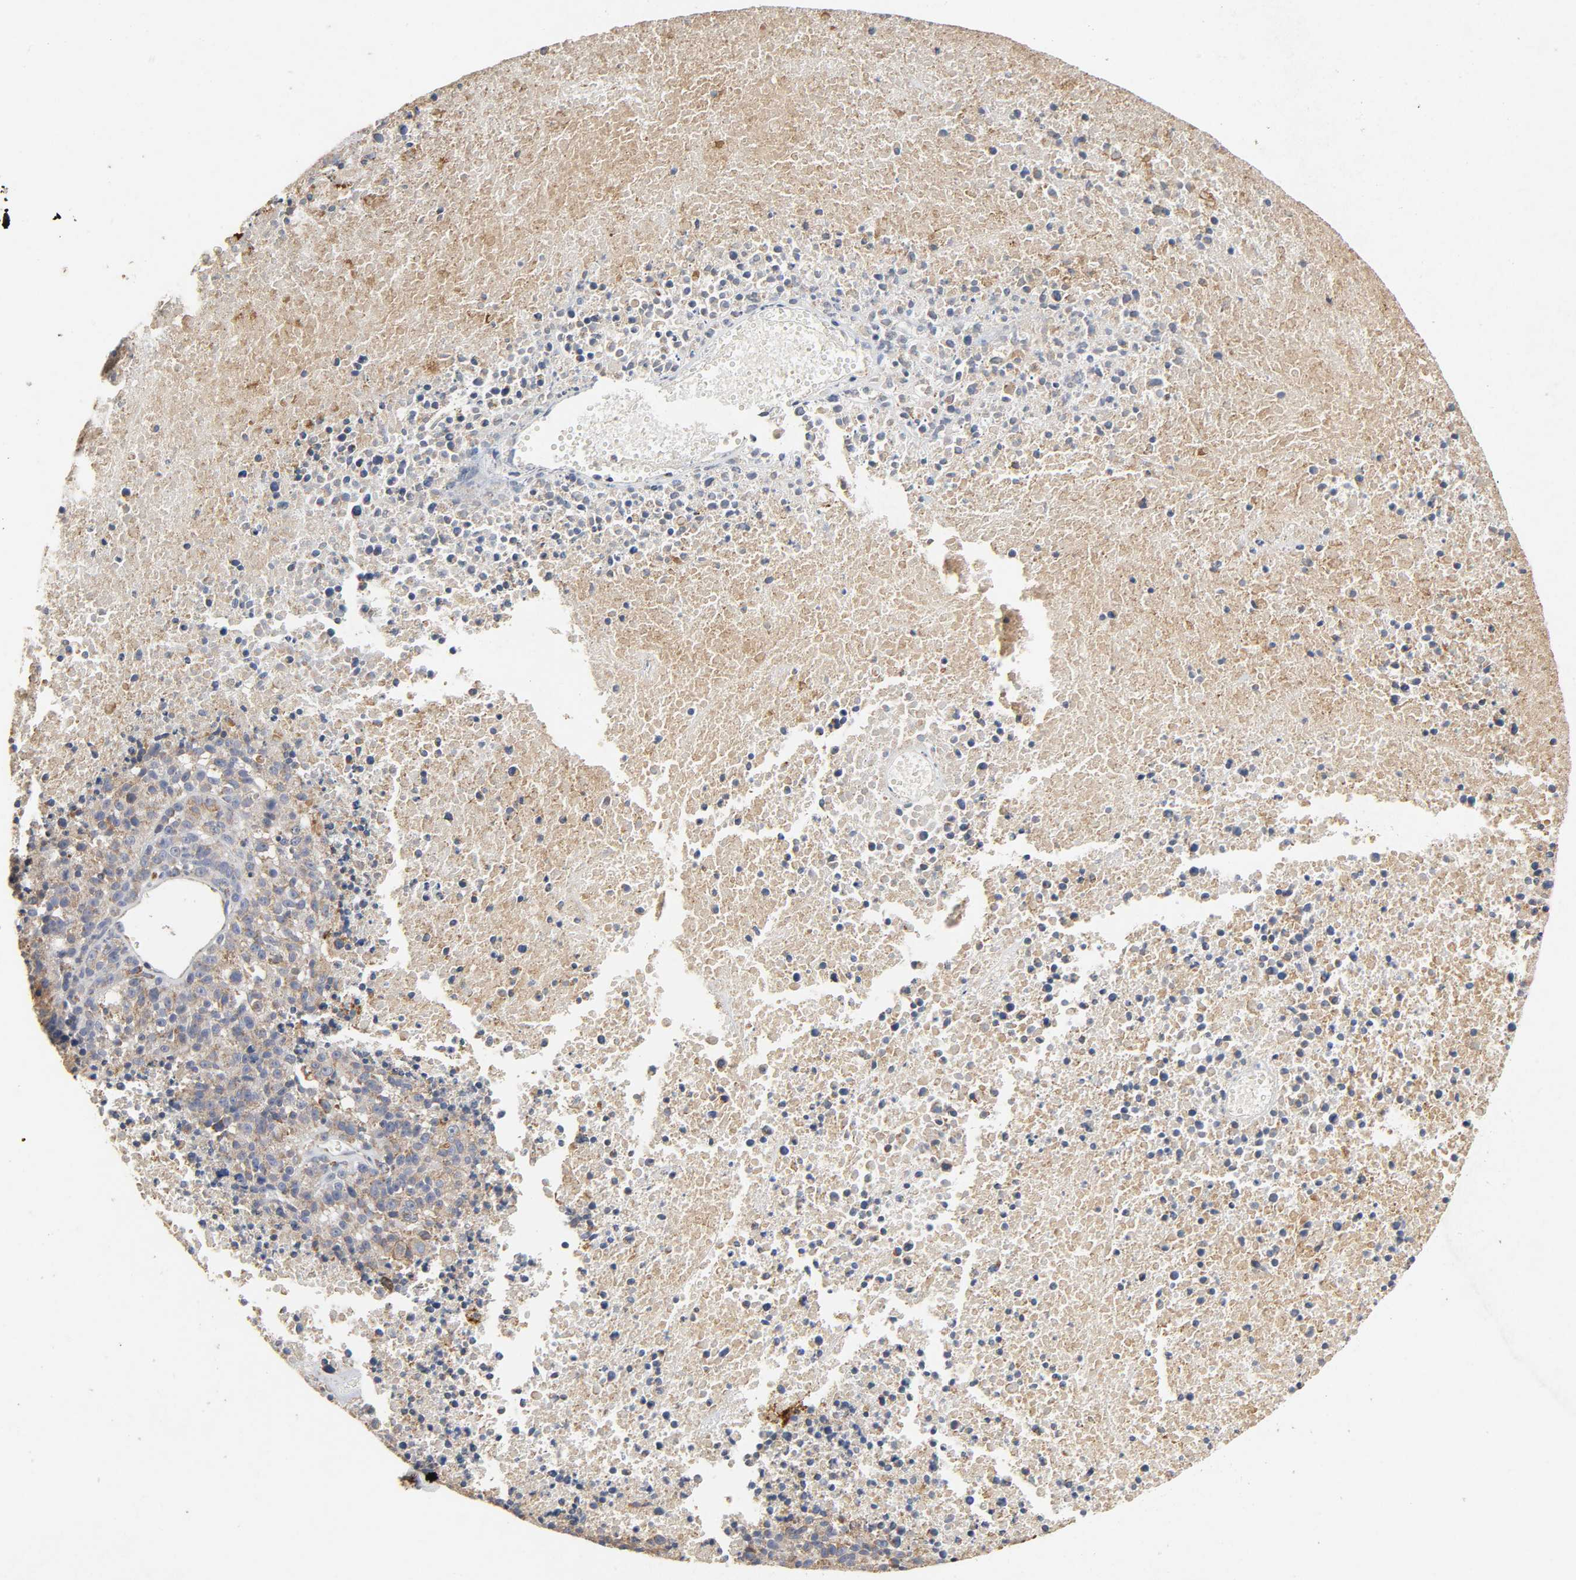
{"staining": {"intensity": "weak", "quantity": "25%-75%", "location": "cytoplasmic/membranous"}, "tissue": "melanoma", "cell_type": "Tumor cells", "image_type": "cancer", "snomed": [{"axis": "morphology", "description": "Malignant melanoma, Metastatic site"}, {"axis": "topography", "description": "Cerebral cortex"}], "caption": "There is low levels of weak cytoplasmic/membranous expression in tumor cells of malignant melanoma (metastatic site), as demonstrated by immunohistochemical staining (brown color).", "gene": "NDUFS3", "patient": {"sex": "female", "age": 52}}